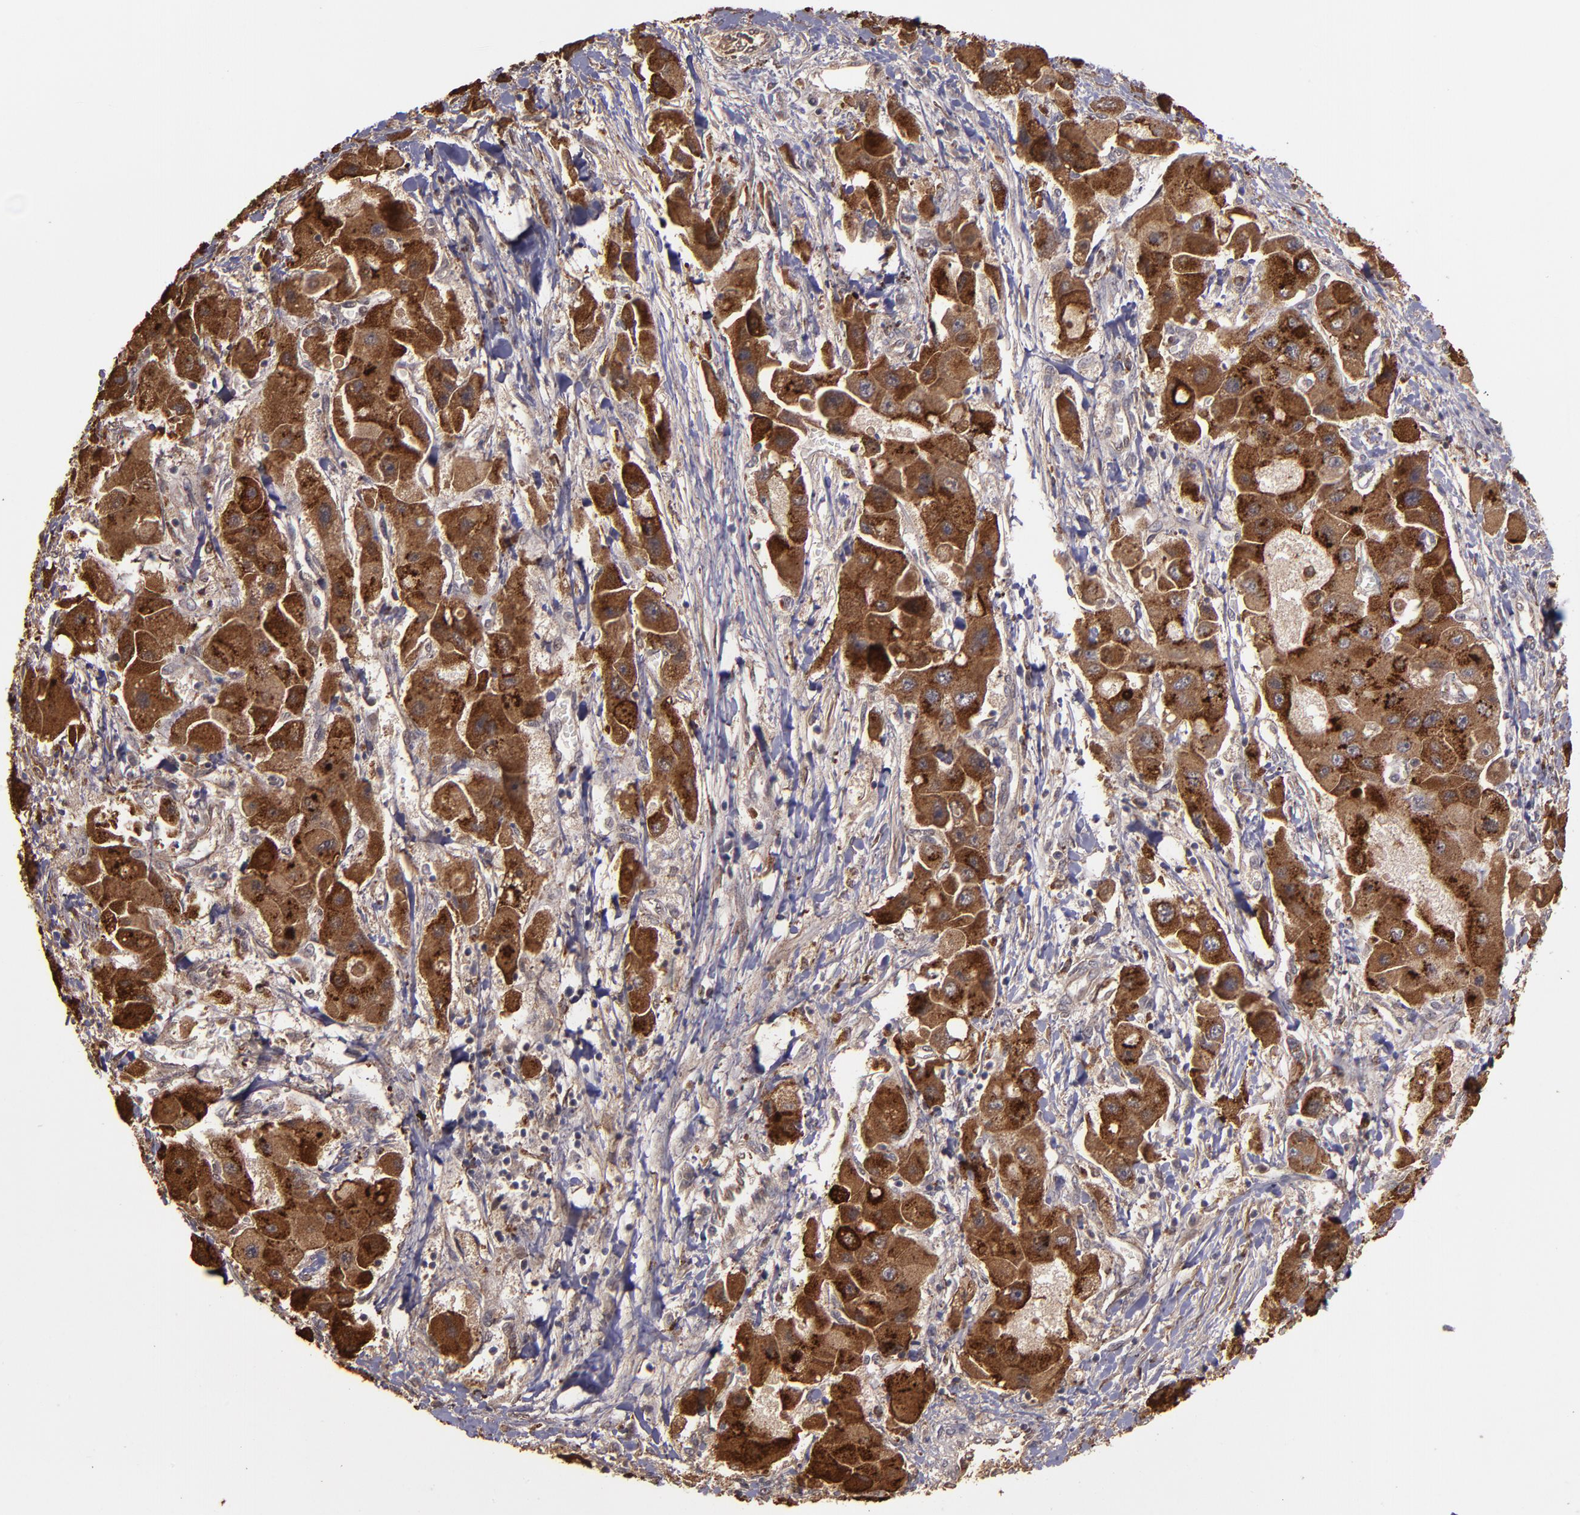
{"staining": {"intensity": "strong", "quantity": ">75%", "location": "cytoplasmic/membranous"}, "tissue": "liver cancer", "cell_type": "Tumor cells", "image_type": "cancer", "snomed": [{"axis": "morphology", "description": "Carcinoma, Hepatocellular, NOS"}, {"axis": "topography", "description": "Liver"}], "caption": "Human liver cancer stained for a protein (brown) exhibits strong cytoplasmic/membranous positive positivity in about >75% of tumor cells.", "gene": "SIPA1L1", "patient": {"sex": "male", "age": 24}}